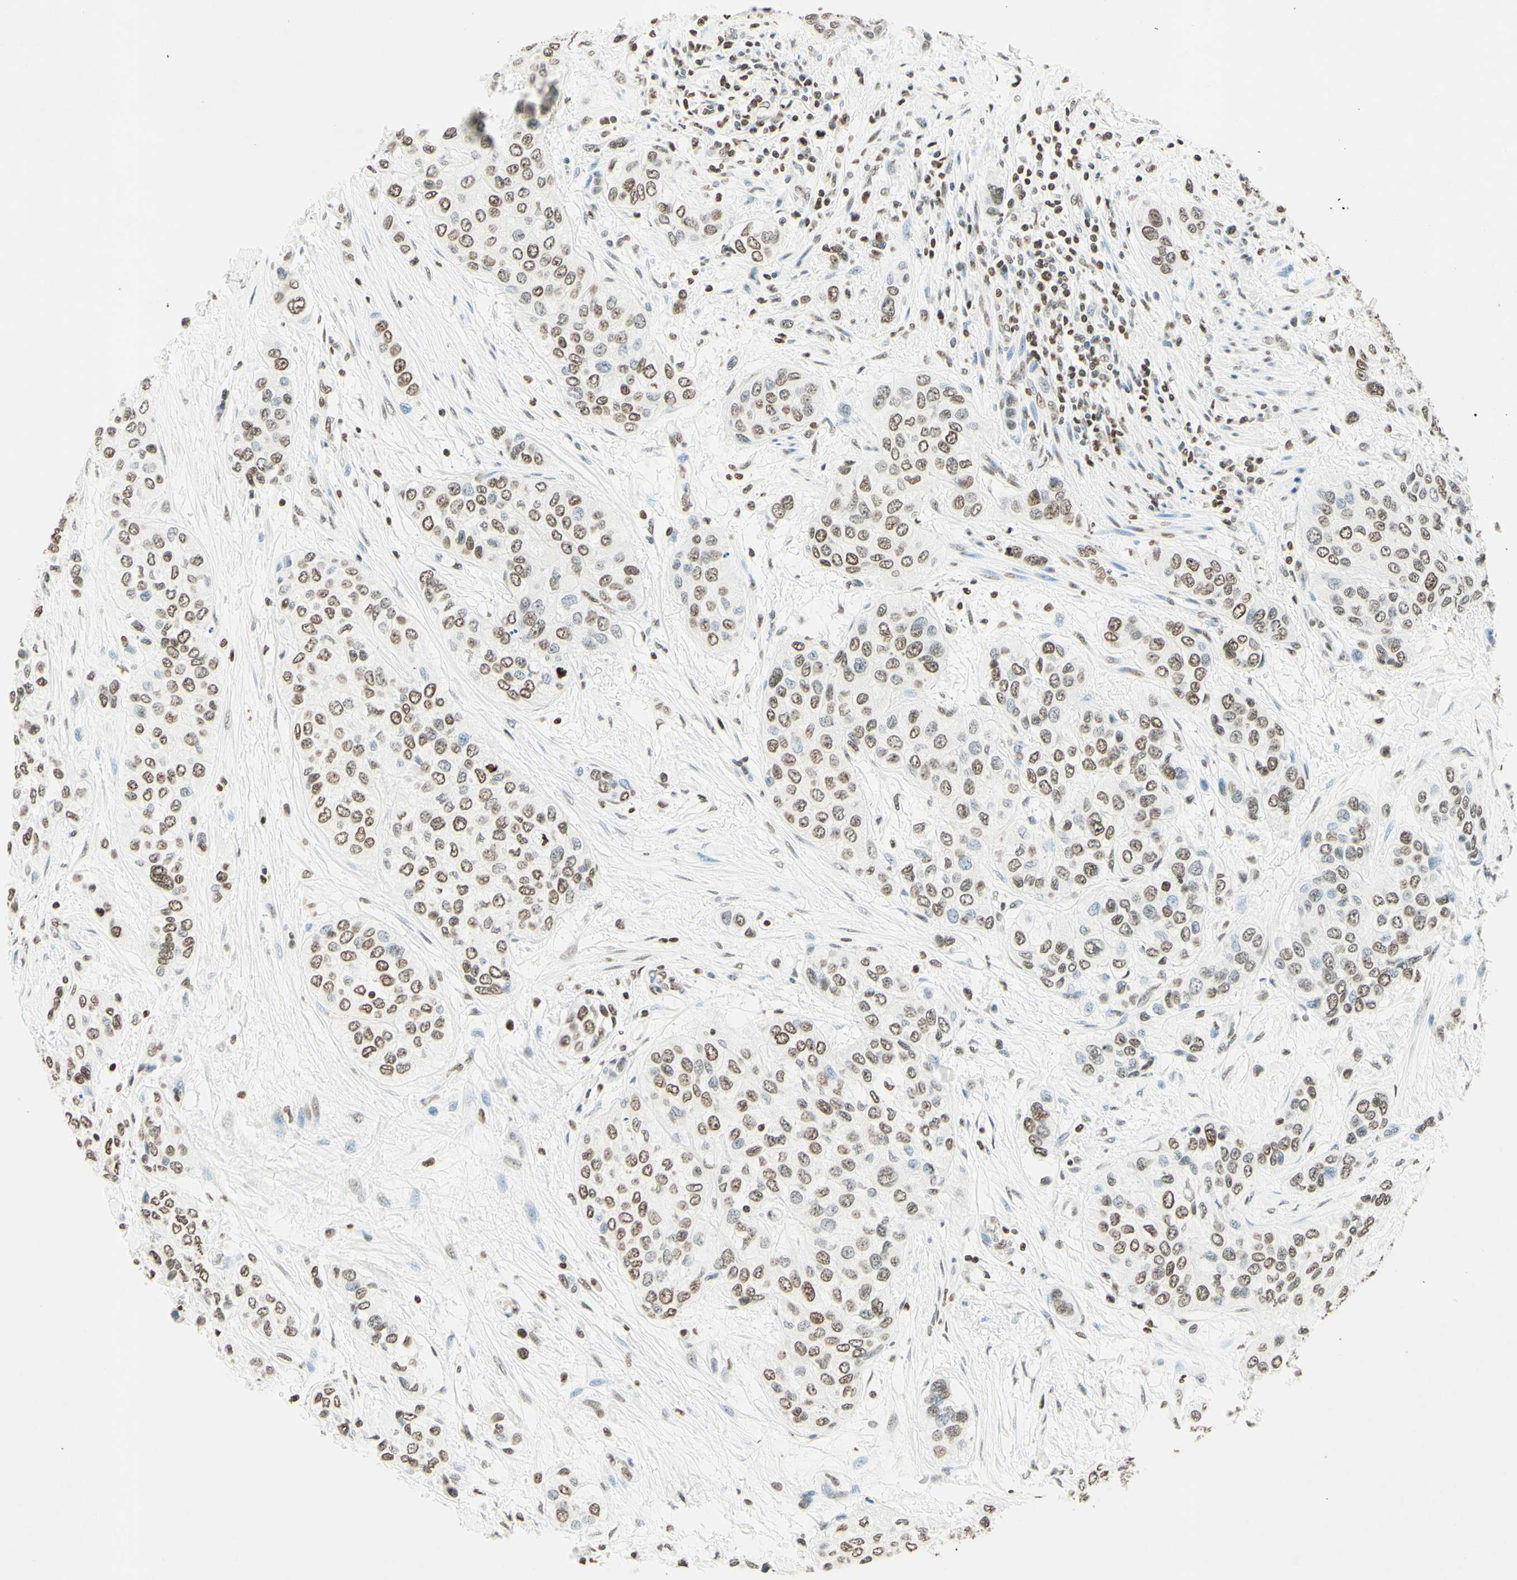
{"staining": {"intensity": "moderate", "quantity": "25%-75%", "location": "nuclear"}, "tissue": "urothelial cancer", "cell_type": "Tumor cells", "image_type": "cancer", "snomed": [{"axis": "morphology", "description": "Urothelial carcinoma, High grade"}, {"axis": "topography", "description": "Urinary bladder"}], "caption": "High-power microscopy captured an immunohistochemistry photomicrograph of urothelial cancer, revealing moderate nuclear positivity in about 25%-75% of tumor cells.", "gene": "MSH2", "patient": {"sex": "female", "age": 56}}